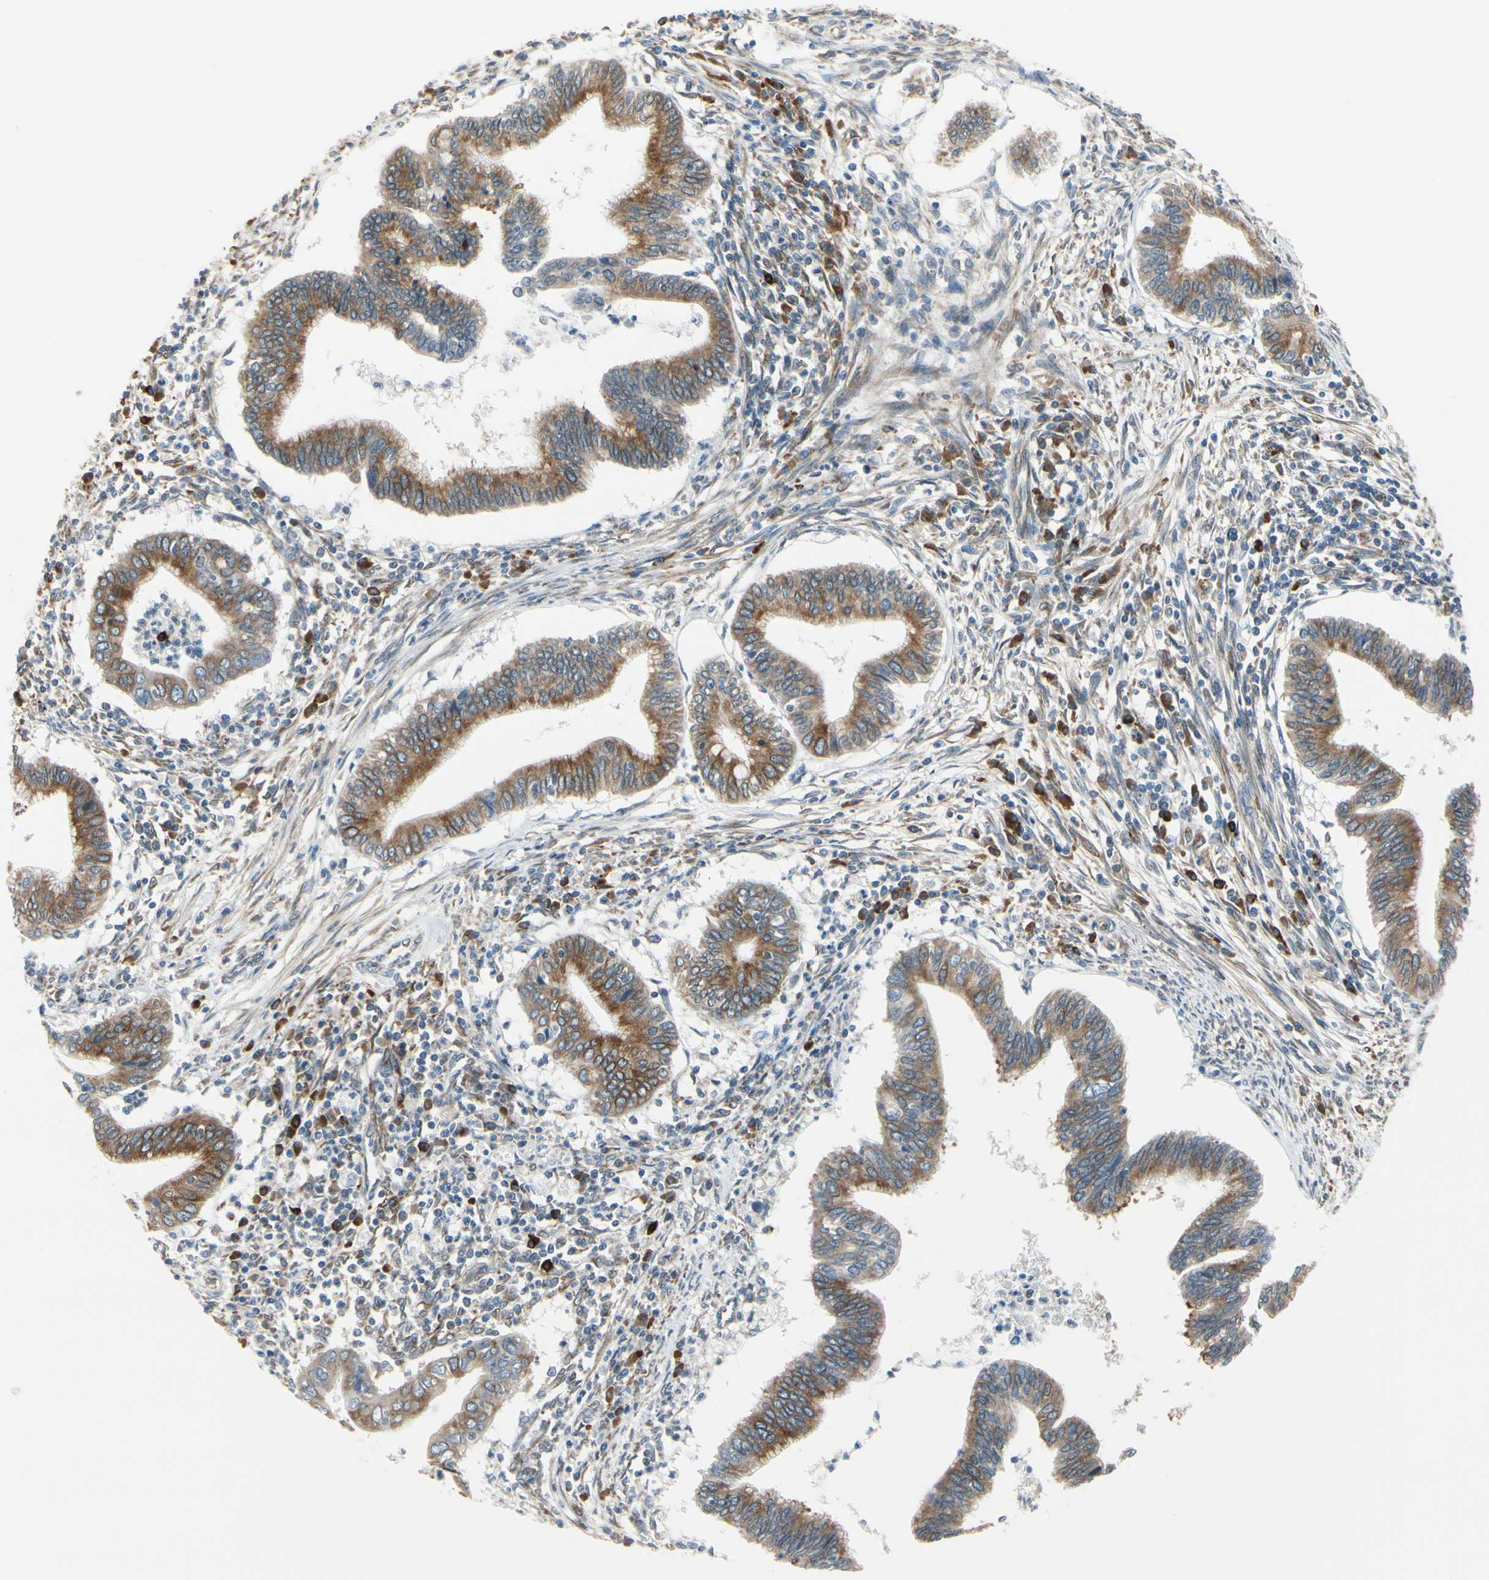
{"staining": {"intensity": "moderate", "quantity": ">75%", "location": "cytoplasmic/membranous"}, "tissue": "cervical cancer", "cell_type": "Tumor cells", "image_type": "cancer", "snomed": [{"axis": "morphology", "description": "Adenocarcinoma, NOS"}, {"axis": "topography", "description": "Cervix"}], "caption": "Immunohistochemical staining of human cervical cancer shows medium levels of moderate cytoplasmic/membranous protein positivity in about >75% of tumor cells.", "gene": "CLCC1", "patient": {"sex": "female", "age": 36}}